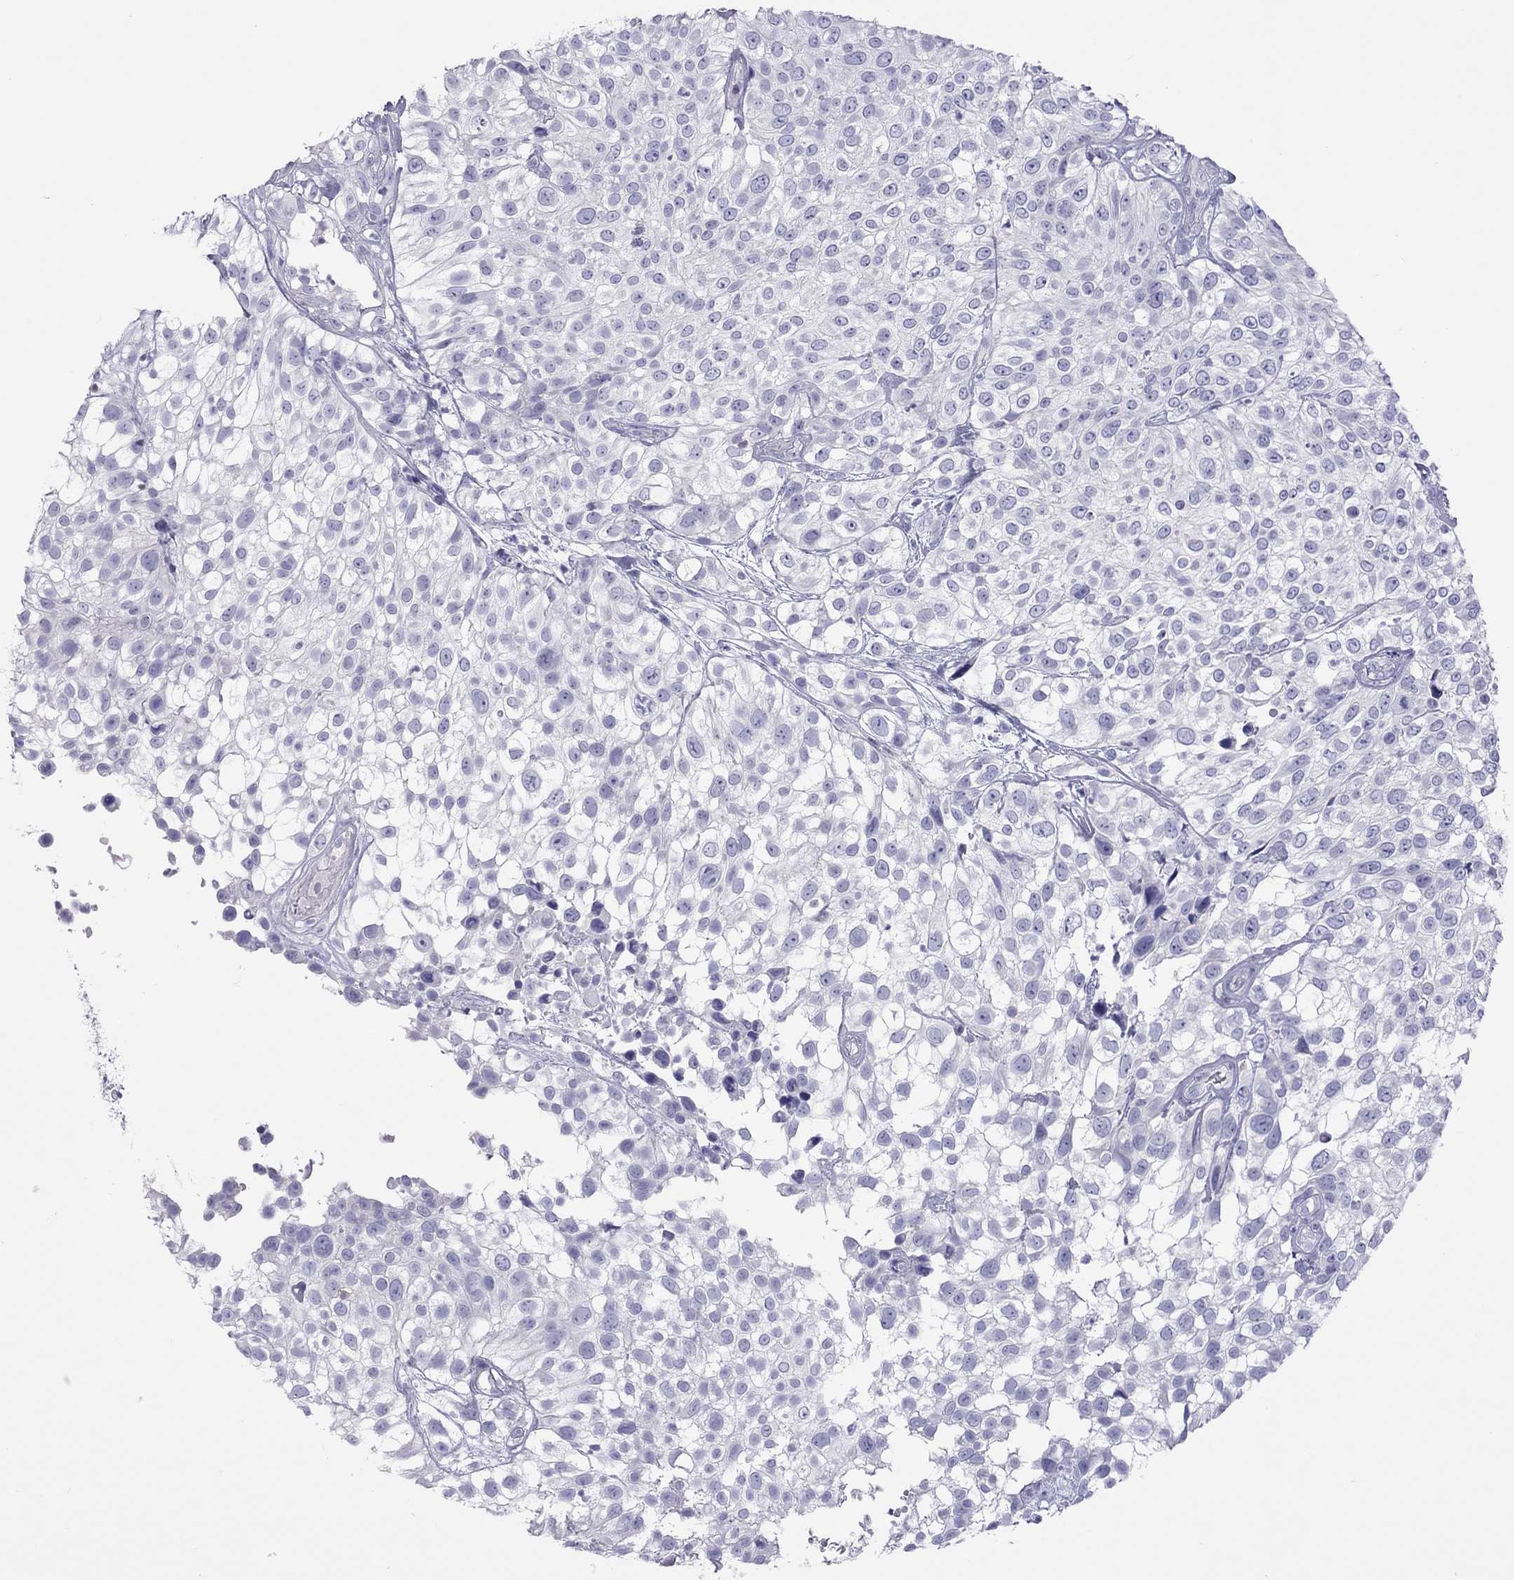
{"staining": {"intensity": "negative", "quantity": "none", "location": "none"}, "tissue": "urothelial cancer", "cell_type": "Tumor cells", "image_type": "cancer", "snomed": [{"axis": "morphology", "description": "Urothelial carcinoma, High grade"}, {"axis": "topography", "description": "Urinary bladder"}], "caption": "Human urothelial cancer stained for a protein using immunohistochemistry shows no staining in tumor cells.", "gene": "STAG3", "patient": {"sex": "male", "age": 56}}